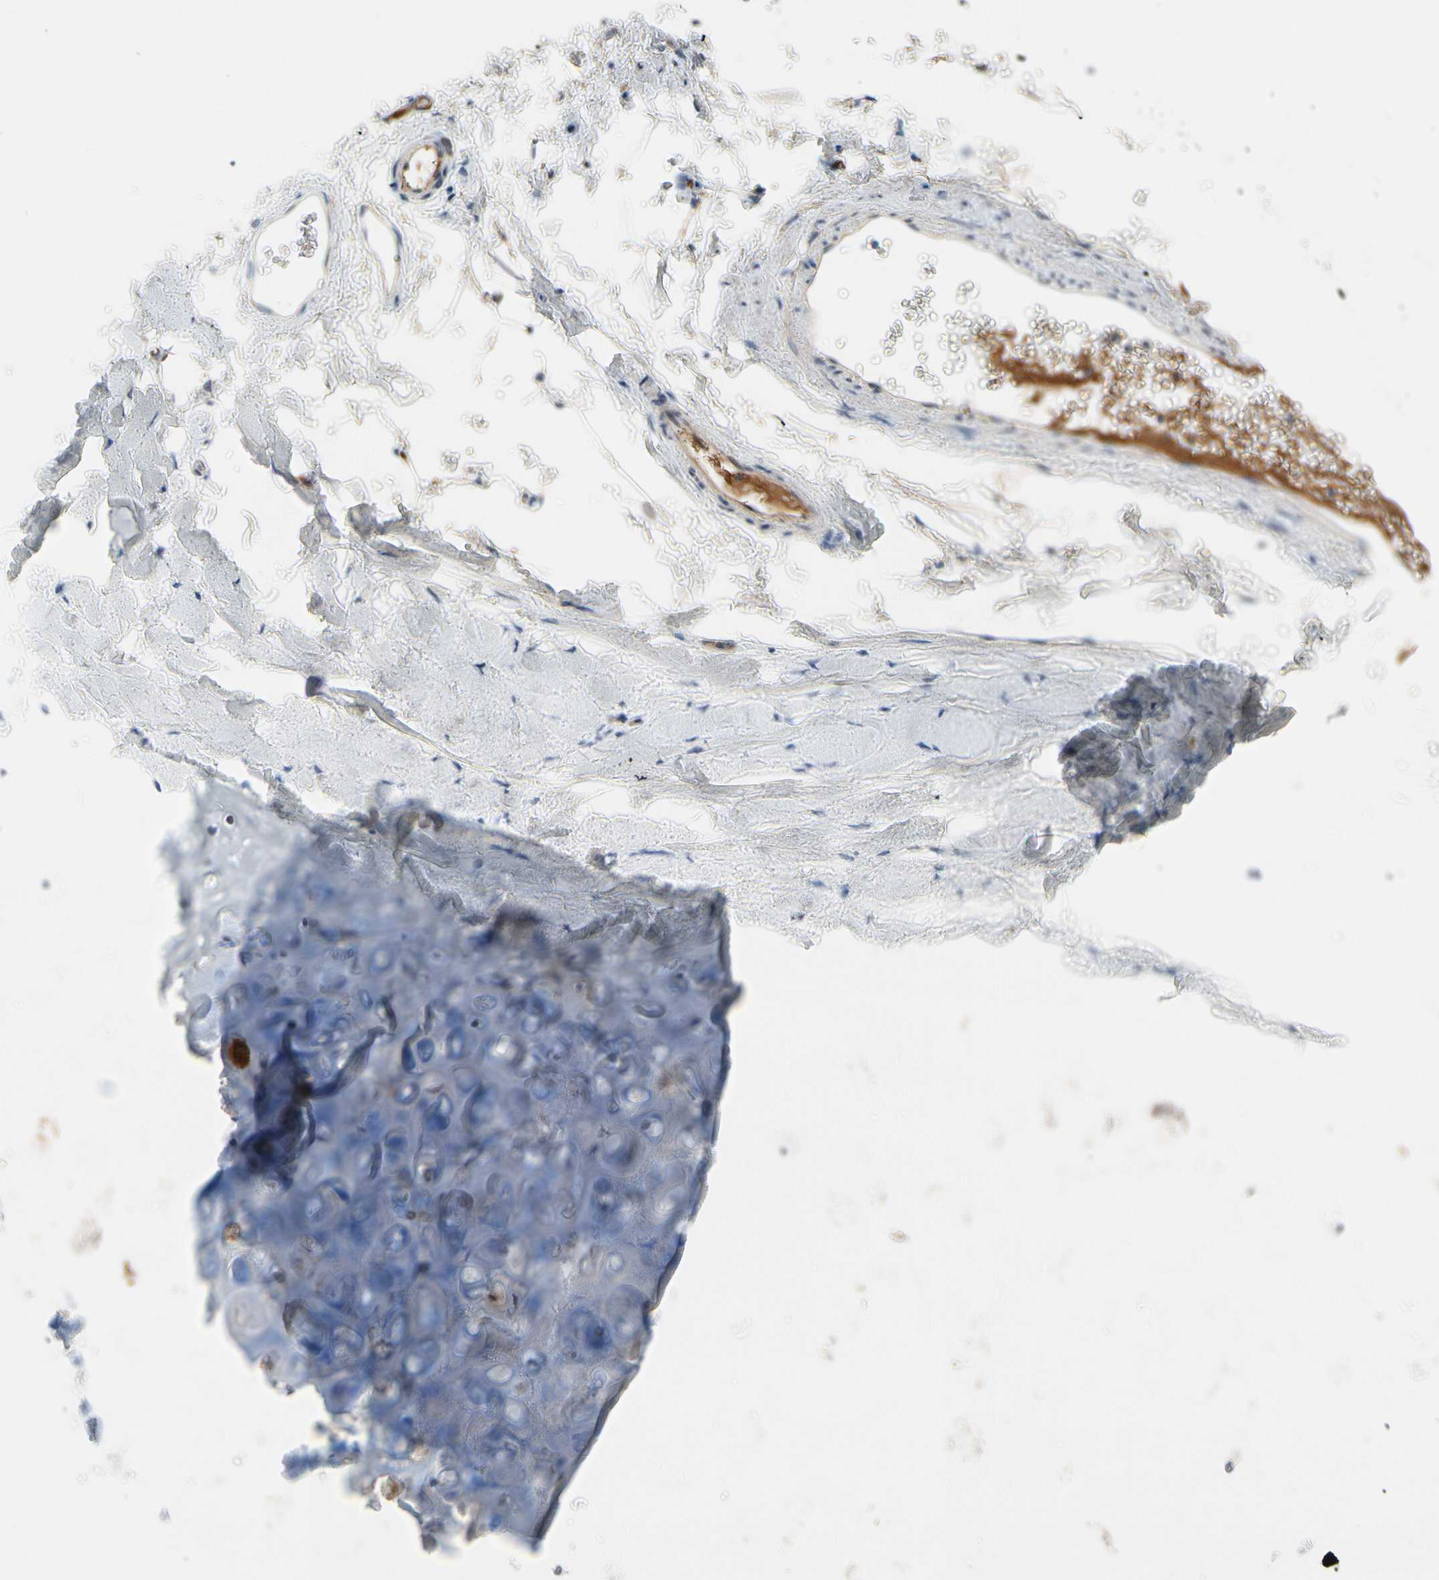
{"staining": {"intensity": "weak", "quantity": ">75%", "location": "cytoplasmic/membranous"}, "tissue": "adipose tissue", "cell_type": "Adipocytes", "image_type": "normal", "snomed": [{"axis": "morphology", "description": "Normal tissue, NOS"}, {"axis": "topography", "description": "Cartilage tissue"}, {"axis": "topography", "description": "Bronchus"}], "caption": "Unremarkable adipose tissue shows weak cytoplasmic/membranous expression in approximately >75% of adipocytes, visualized by immunohistochemistry. The protein of interest is stained brown, and the nuclei are stained in blue (DAB (3,3'-diaminobenzidine) IHC with brightfield microscopy, high magnification).", "gene": "CNDP1", "patient": {"sex": "female", "age": 73}}